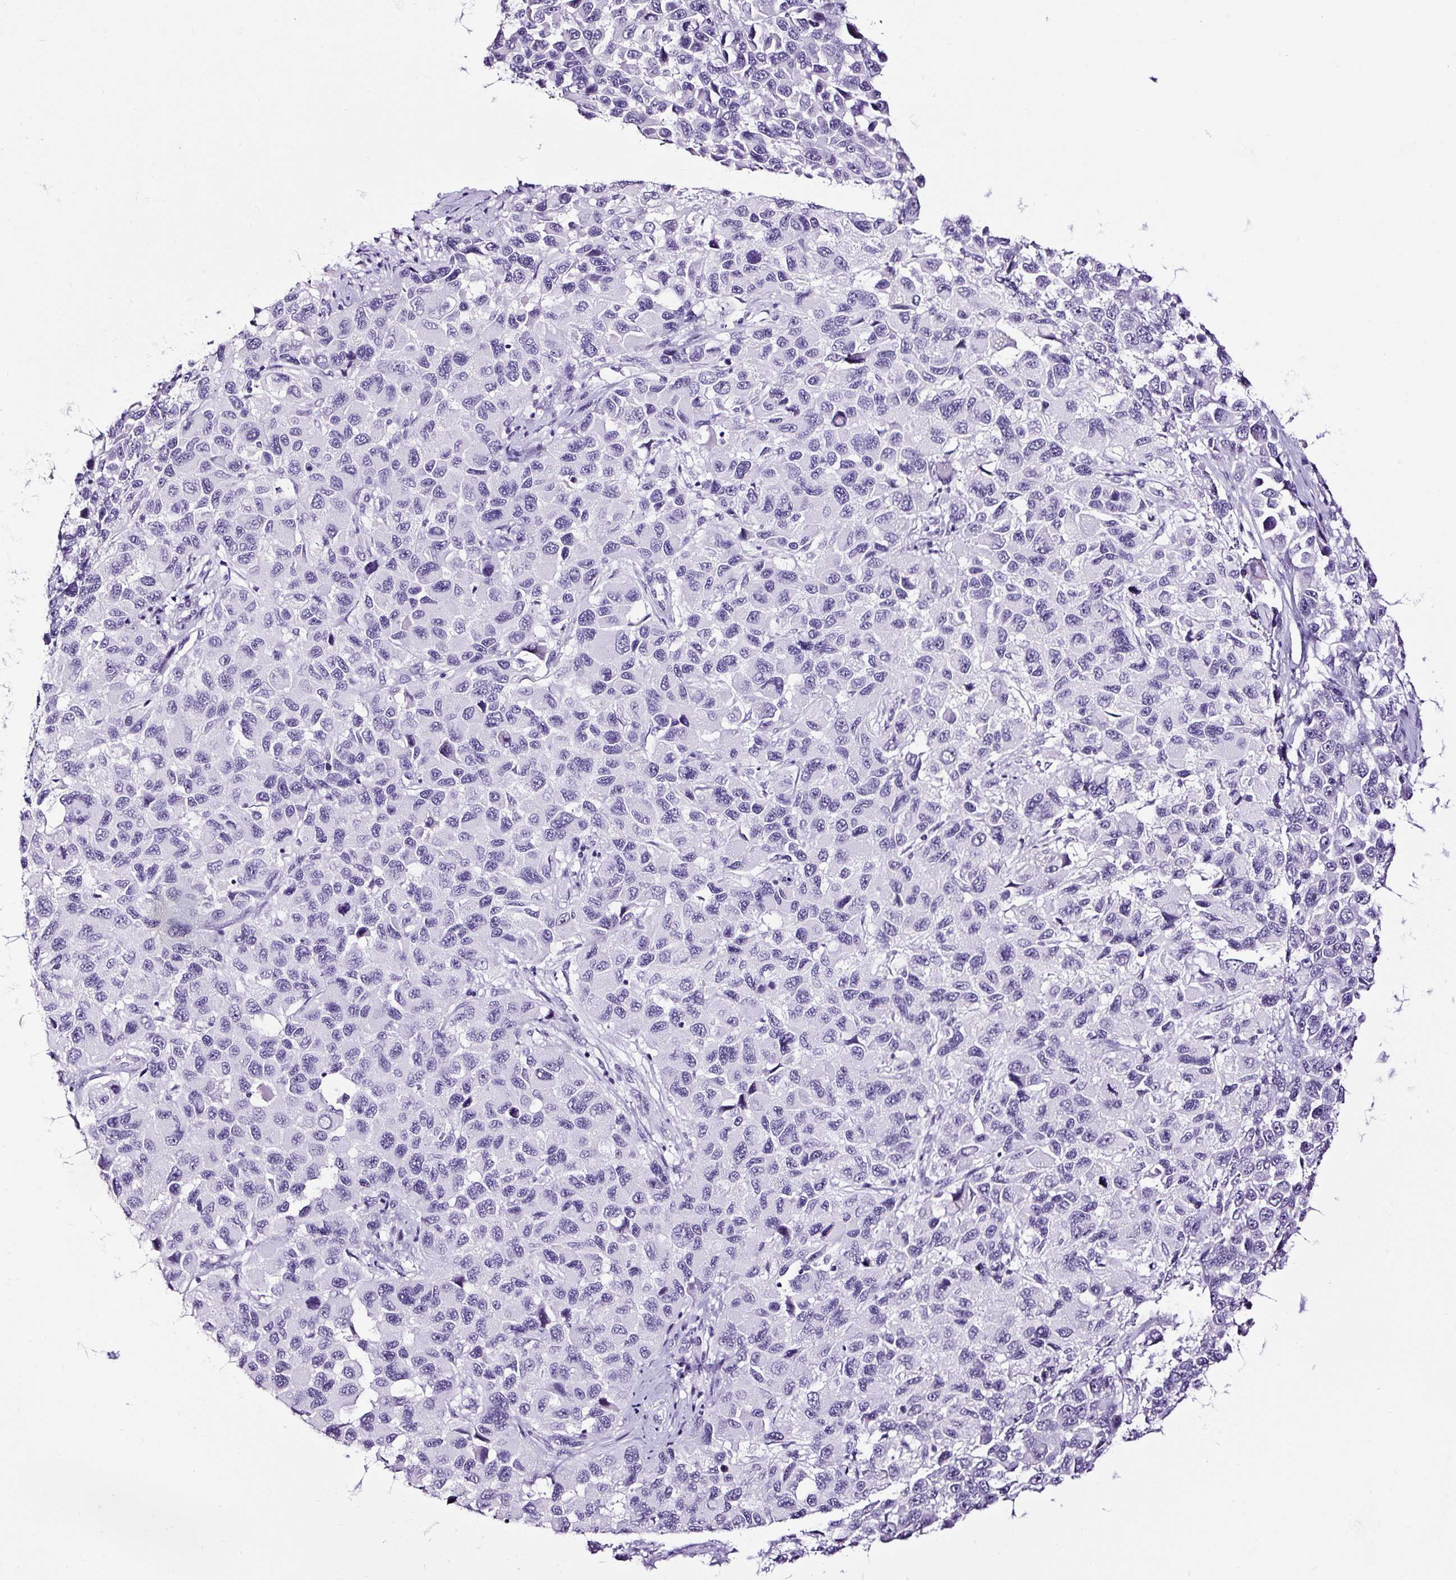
{"staining": {"intensity": "negative", "quantity": "none", "location": "none"}, "tissue": "melanoma", "cell_type": "Tumor cells", "image_type": "cancer", "snomed": [{"axis": "morphology", "description": "Malignant melanoma, NOS"}, {"axis": "topography", "description": "Skin"}], "caption": "The histopathology image shows no staining of tumor cells in melanoma.", "gene": "NPHS2", "patient": {"sex": "male", "age": 53}}